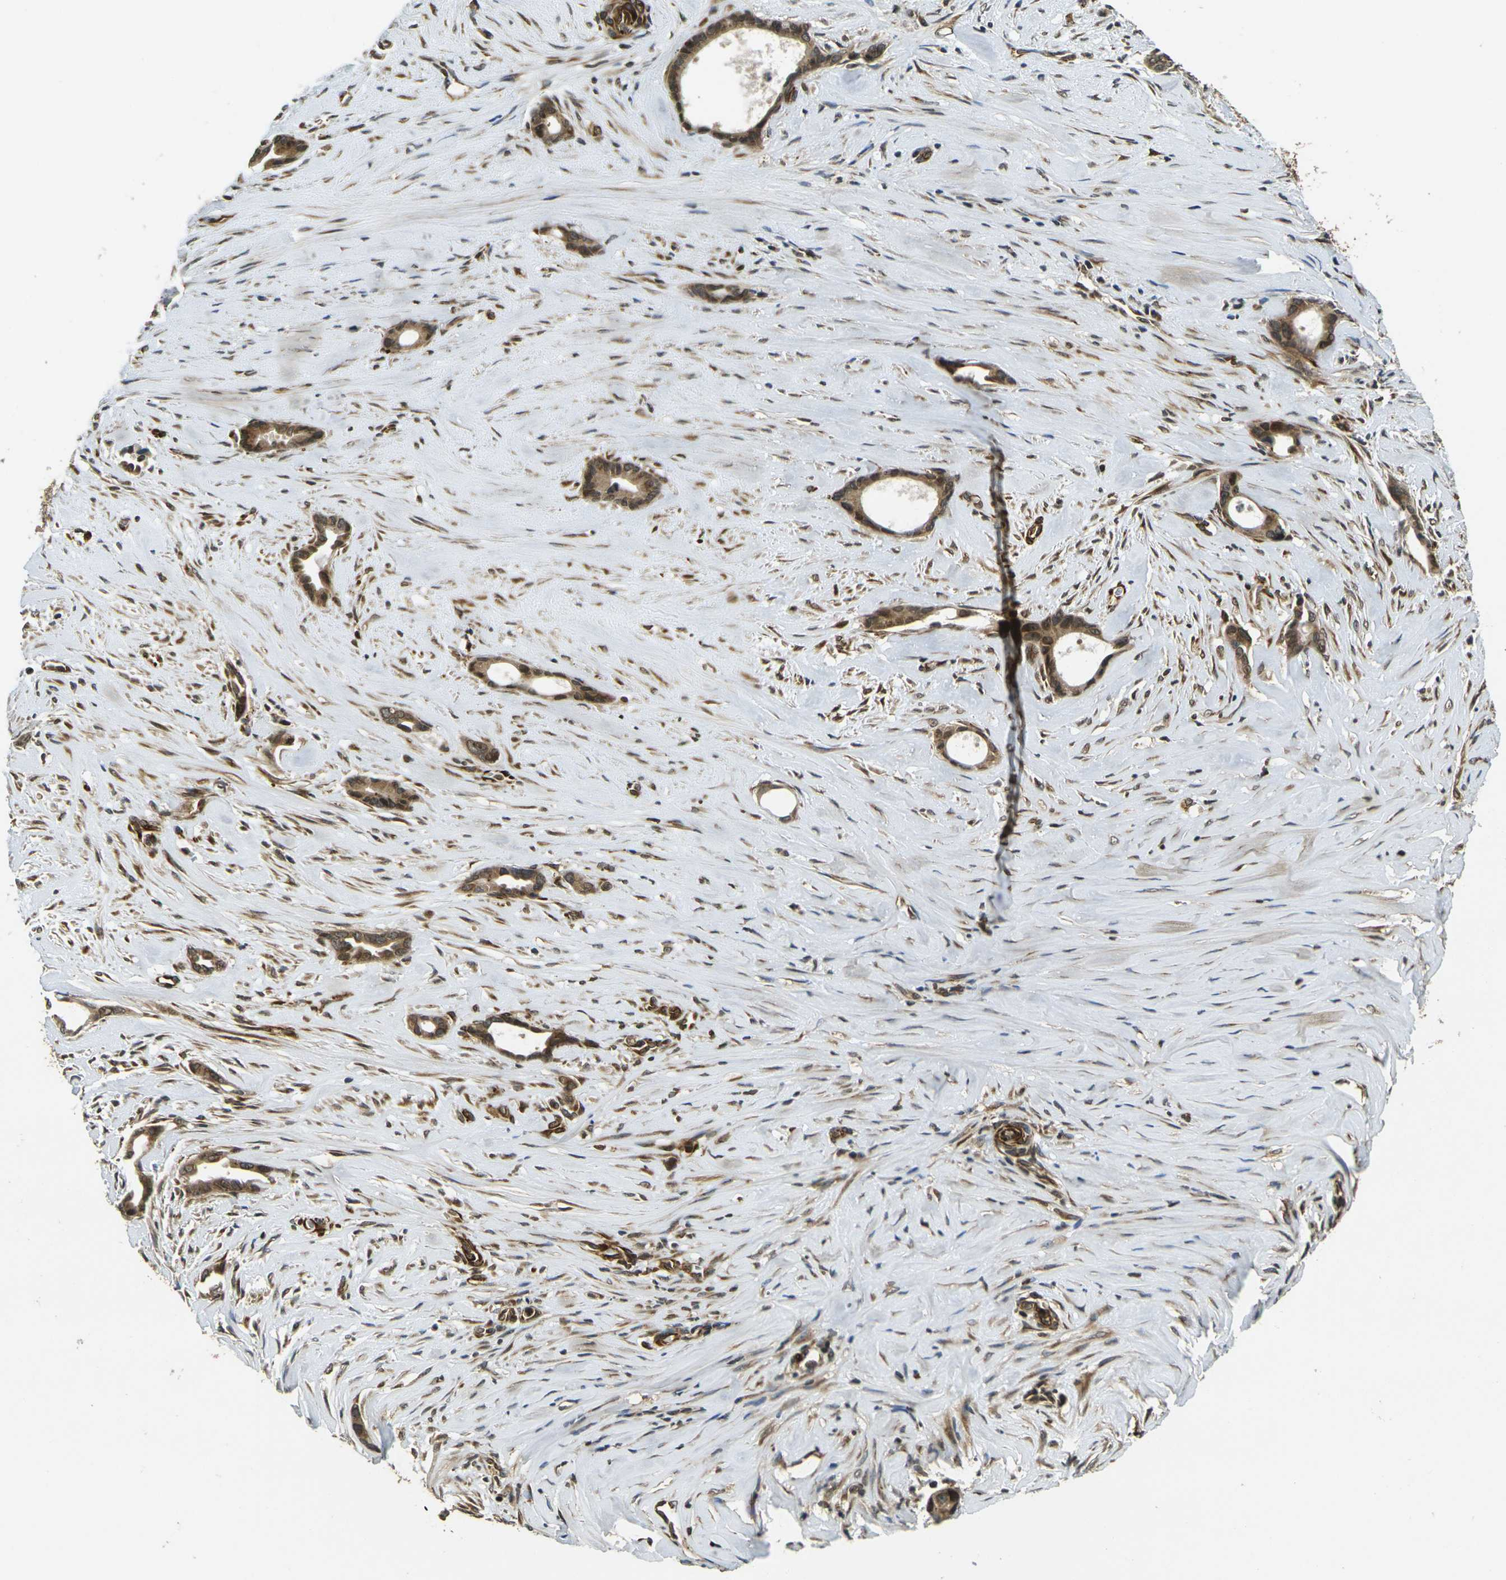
{"staining": {"intensity": "moderate", "quantity": ">75%", "location": "cytoplasmic/membranous"}, "tissue": "liver cancer", "cell_type": "Tumor cells", "image_type": "cancer", "snomed": [{"axis": "morphology", "description": "Cholangiocarcinoma"}, {"axis": "topography", "description": "Liver"}], "caption": "Cholangiocarcinoma (liver) tissue exhibits moderate cytoplasmic/membranous positivity in about >75% of tumor cells", "gene": "FUT11", "patient": {"sex": "female", "age": 55}}